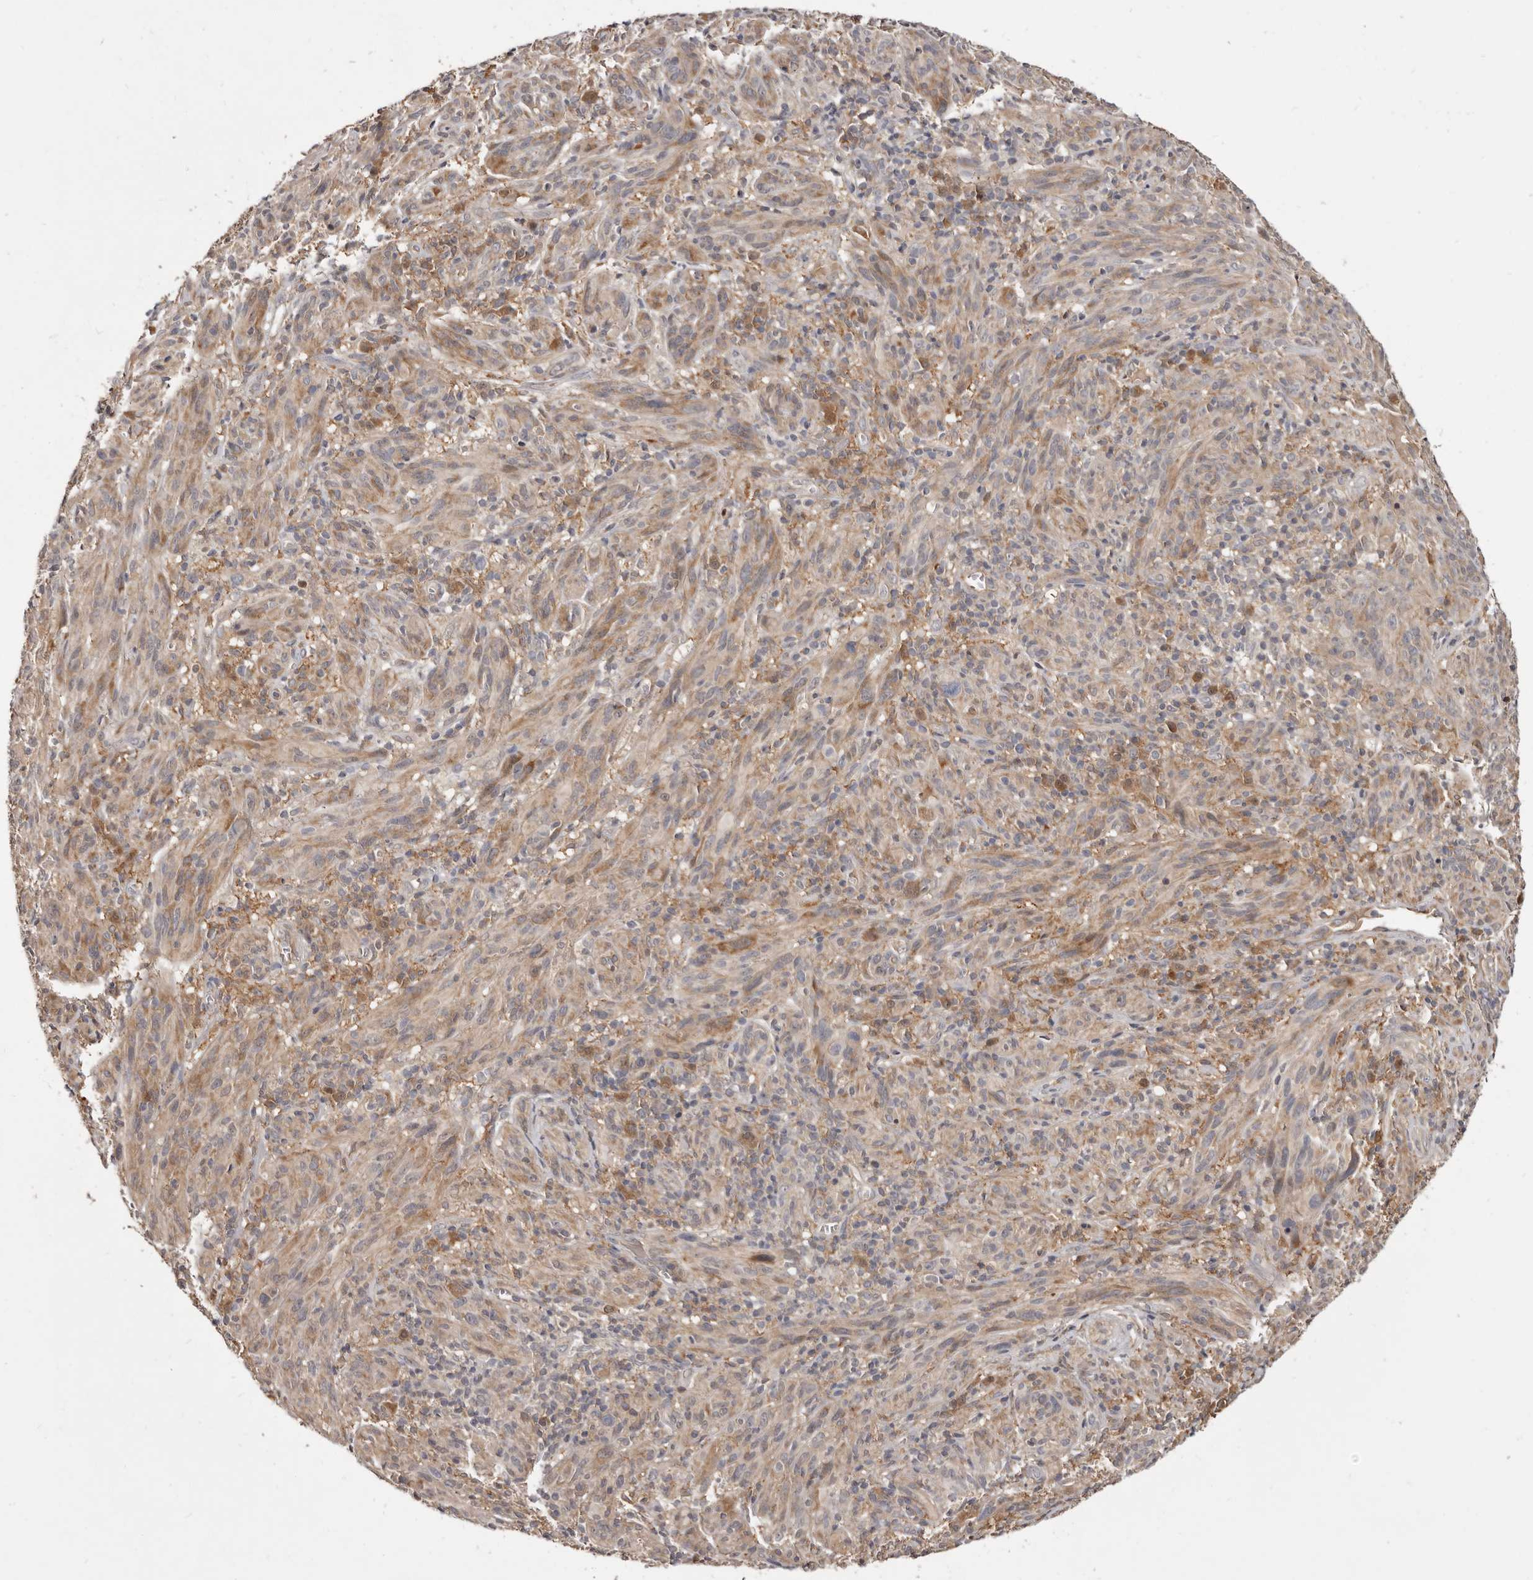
{"staining": {"intensity": "weak", "quantity": "25%-75%", "location": "cytoplasmic/membranous"}, "tissue": "melanoma", "cell_type": "Tumor cells", "image_type": "cancer", "snomed": [{"axis": "morphology", "description": "Malignant melanoma, NOS"}, {"axis": "topography", "description": "Skin of head"}], "caption": "This histopathology image reveals IHC staining of malignant melanoma, with low weak cytoplasmic/membranous expression in about 25%-75% of tumor cells.", "gene": "INAVA", "patient": {"sex": "male", "age": 96}}